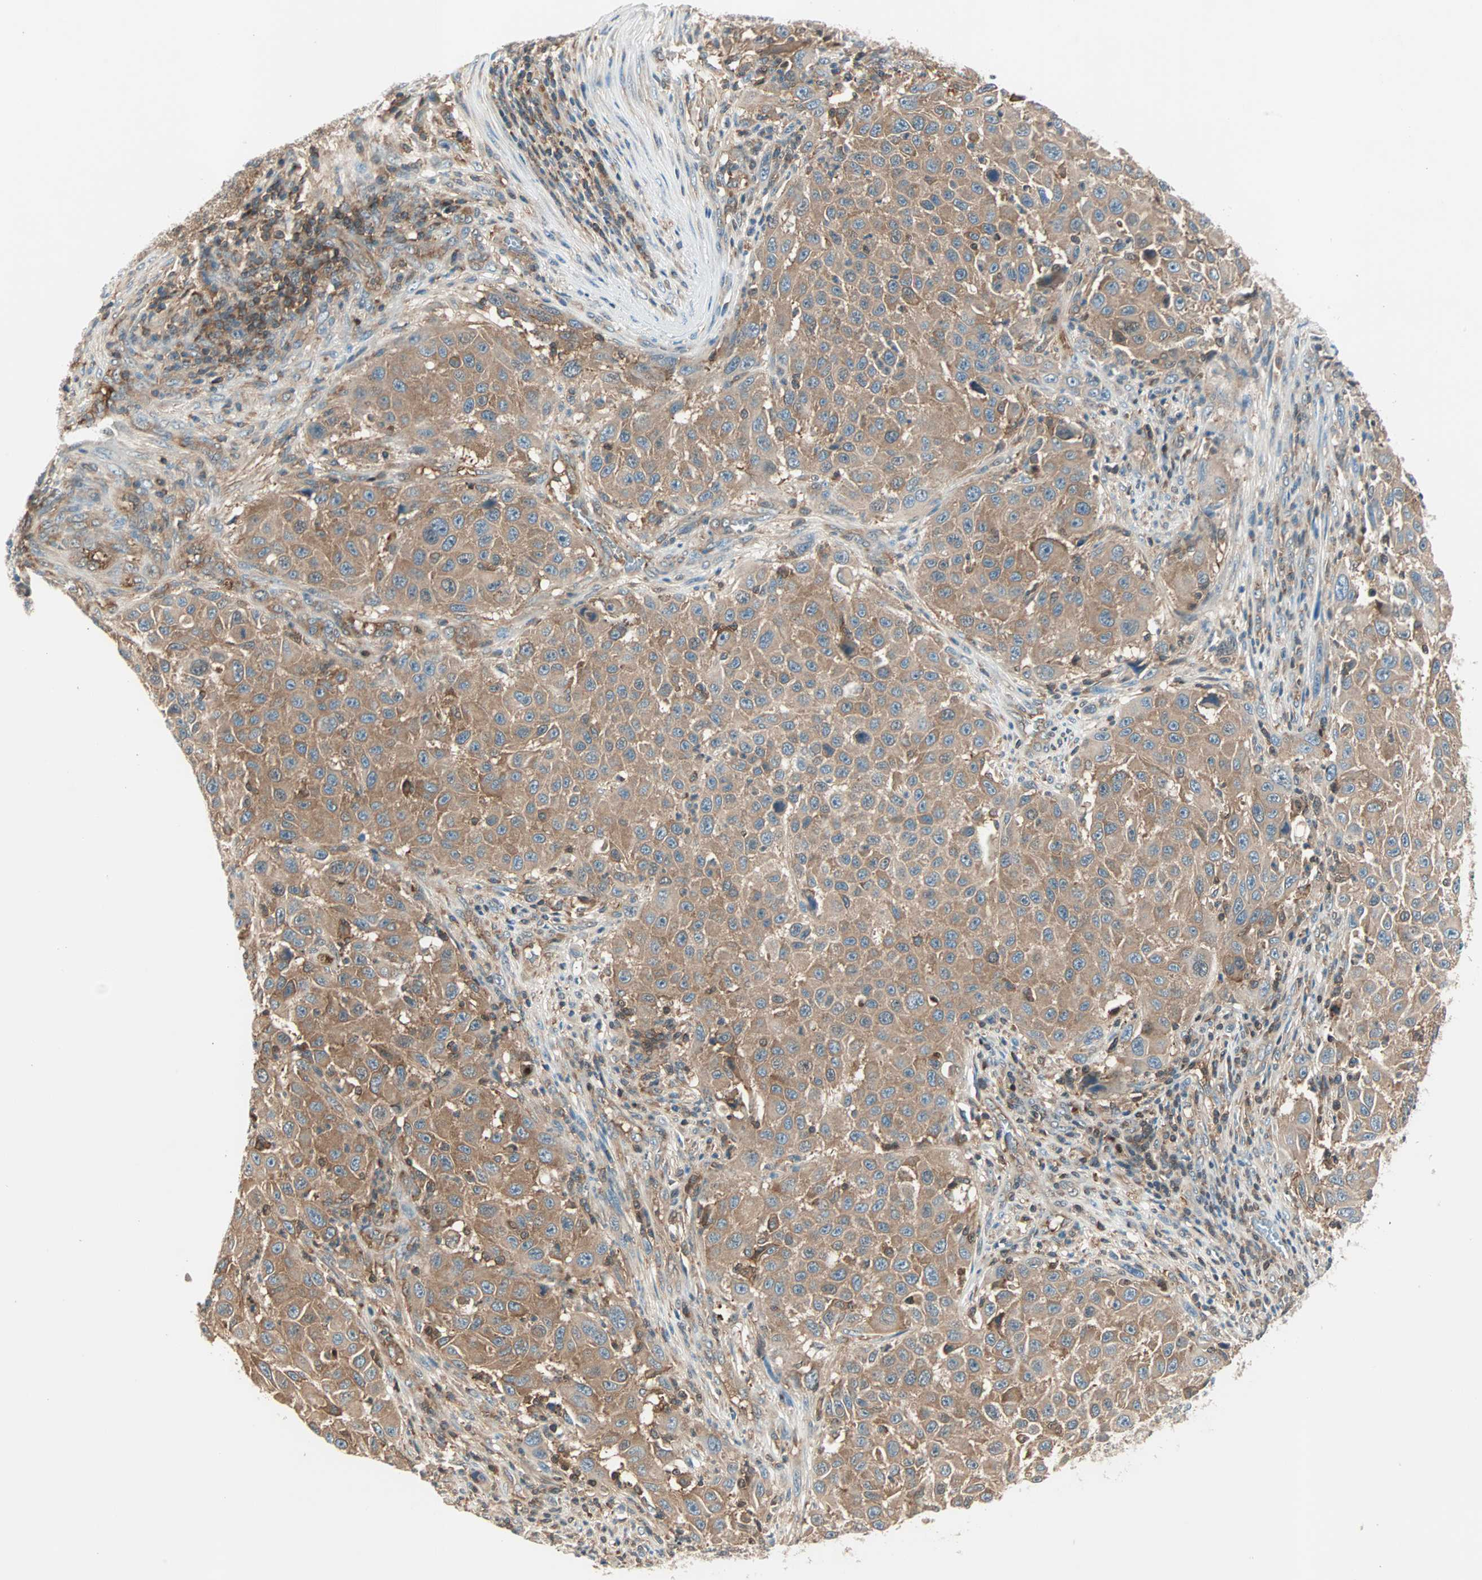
{"staining": {"intensity": "moderate", "quantity": ">75%", "location": "cytoplasmic/membranous"}, "tissue": "melanoma", "cell_type": "Tumor cells", "image_type": "cancer", "snomed": [{"axis": "morphology", "description": "Malignant melanoma, Metastatic site"}, {"axis": "topography", "description": "Lymph node"}], "caption": "Approximately >75% of tumor cells in malignant melanoma (metastatic site) show moderate cytoplasmic/membranous protein staining as visualized by brown immunohistochemical staining.", "gene": "TEC", "patient": {"sex": "male", "age": 61}}